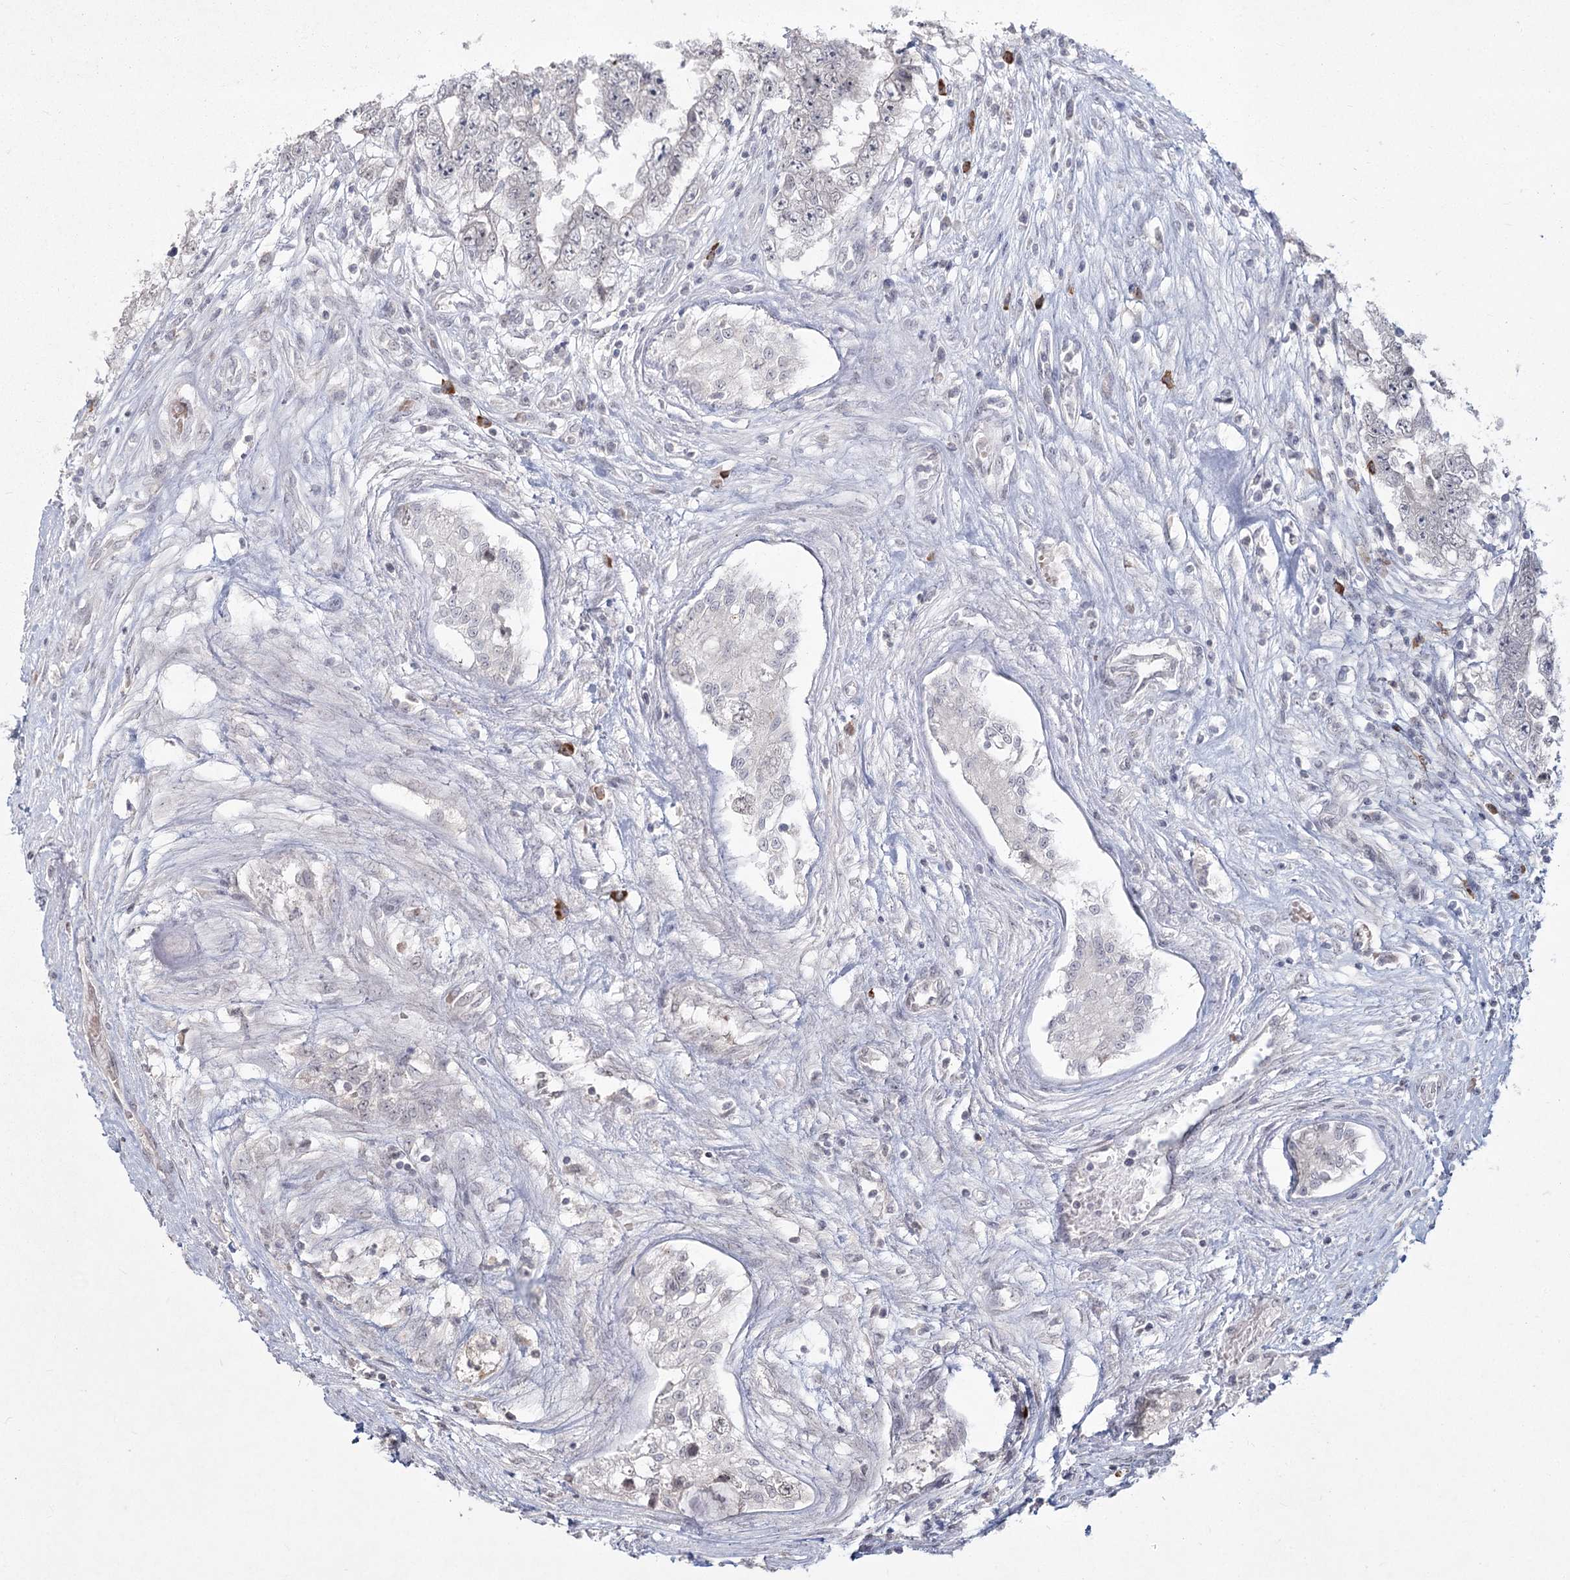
{"staining": {"intensity": "negative", "quantity": "none", "location": "none"}, "tissue": "testis cancer", "cell_type": "Tumor cells", "image_type": "cancer", "snomed": [{"axis": "morphology", "description": "Carcinoma, Embryonal, NOS"}, {"axis": "topography", "description": "Testis"}], "caption": "IHC image of neoplastic tissue: human testis cancer stained with DAB displays no significant protein expression in tumor cells. (Brightfield microscopy of DAB immunohistochemistry at high magnification).", "gene": "LY6G5C", "patient": {"sex": "male", "age": 25}}